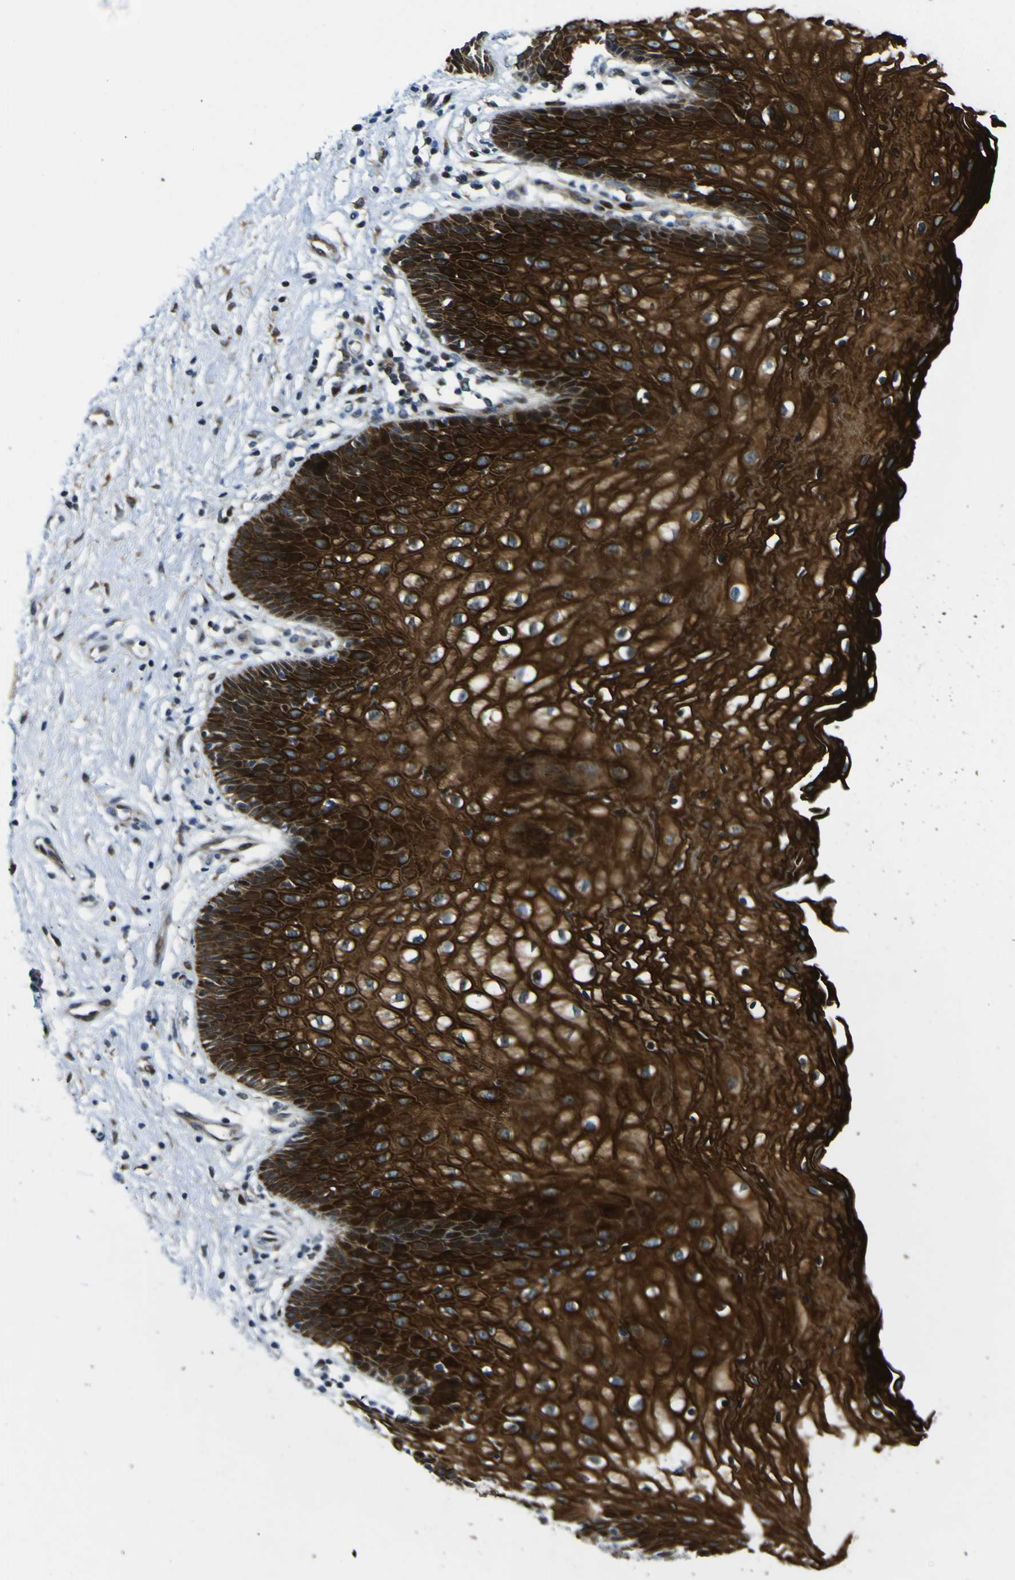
{"staining": {"intensity": "strong", "quantity": ">75%", "location": "cytoplasmic/membranous"}, "tissue": "vagina", "cell_type": "Squamous epithelial cells", "image_type": "normal", "snomed": [{"axis": "morphology", "description": "Normal tissue, NOS"}, {"axis": "topography", "description": "Vagina"}], "caption": "This image exhibits benign vagina stained with immunohistochemistry (IHC) to label a protein in brown. The cytoplasmic/membranous of squamous epithelial cells show strong positivity for the protein. Nuclei are counter-stained blue.", "gene": "LBHD1", "patient": {"sex": "female", "age": 34}}